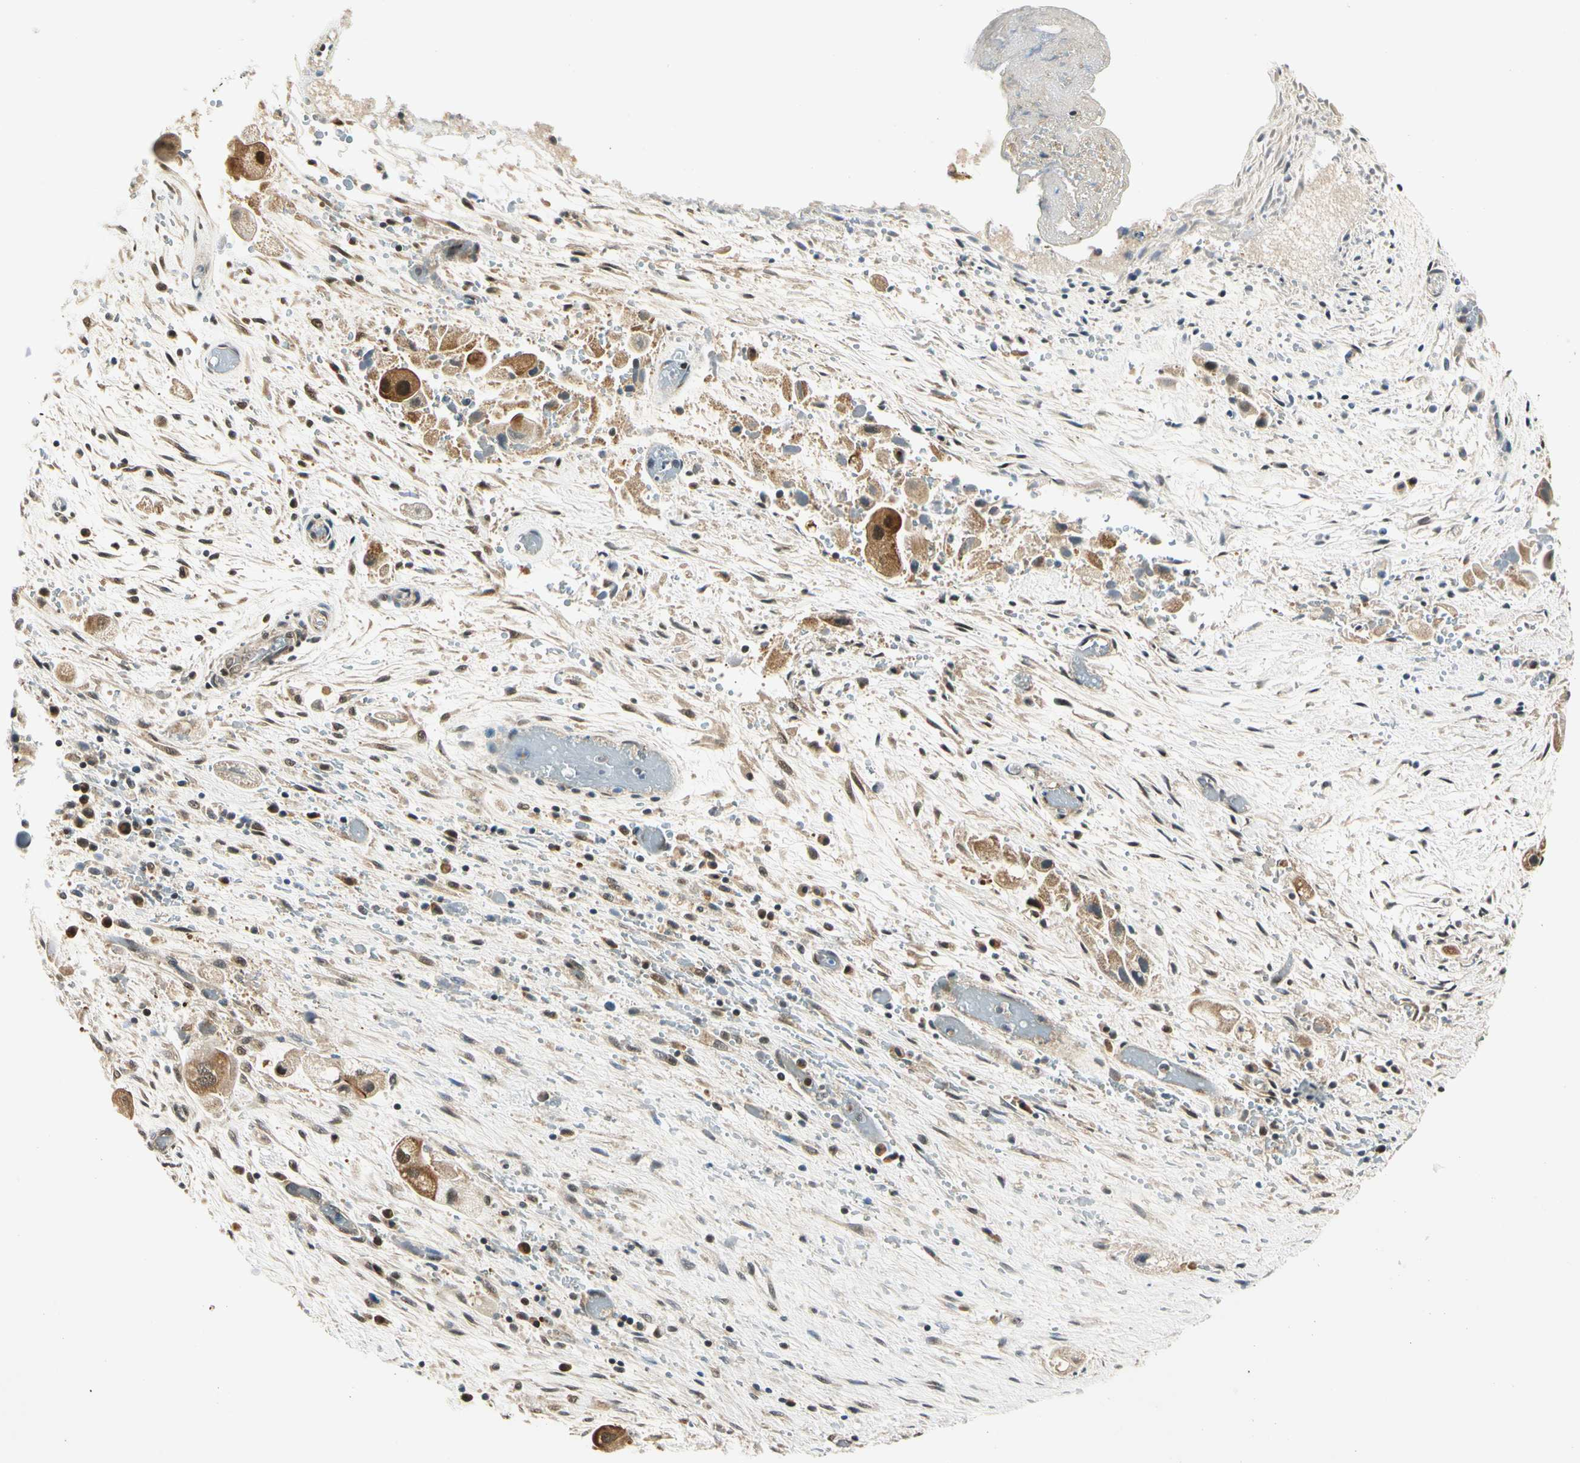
{"staining": {"intensity": "strong", "quantity": "25%-75%", "location": "cytoplasmic/membranous,nuclear"}, "tissue": "liver cancer", "cell_type": "Tumor cells", "image_type": "cancer", "snomed": [{"axis": "morphology", "description": "Normal tissue, NOS"}, {"axis": "morphology", "description": "Cholangiocarcinoma"}, {"axis": "topography", "description": "Liver"}, {"axis": "topography", "description": "Peripheral nerve tissue"}], "caption": "Human liver cancer (cholangiocarcinoma) stained for a protein (brown) reveals strong cytoplasmic/membranous and nuclear positive staining in about 25%-75% of tumor cells.", "gene": "PDK2", "patient": {"sex": "male", "age": 50}}